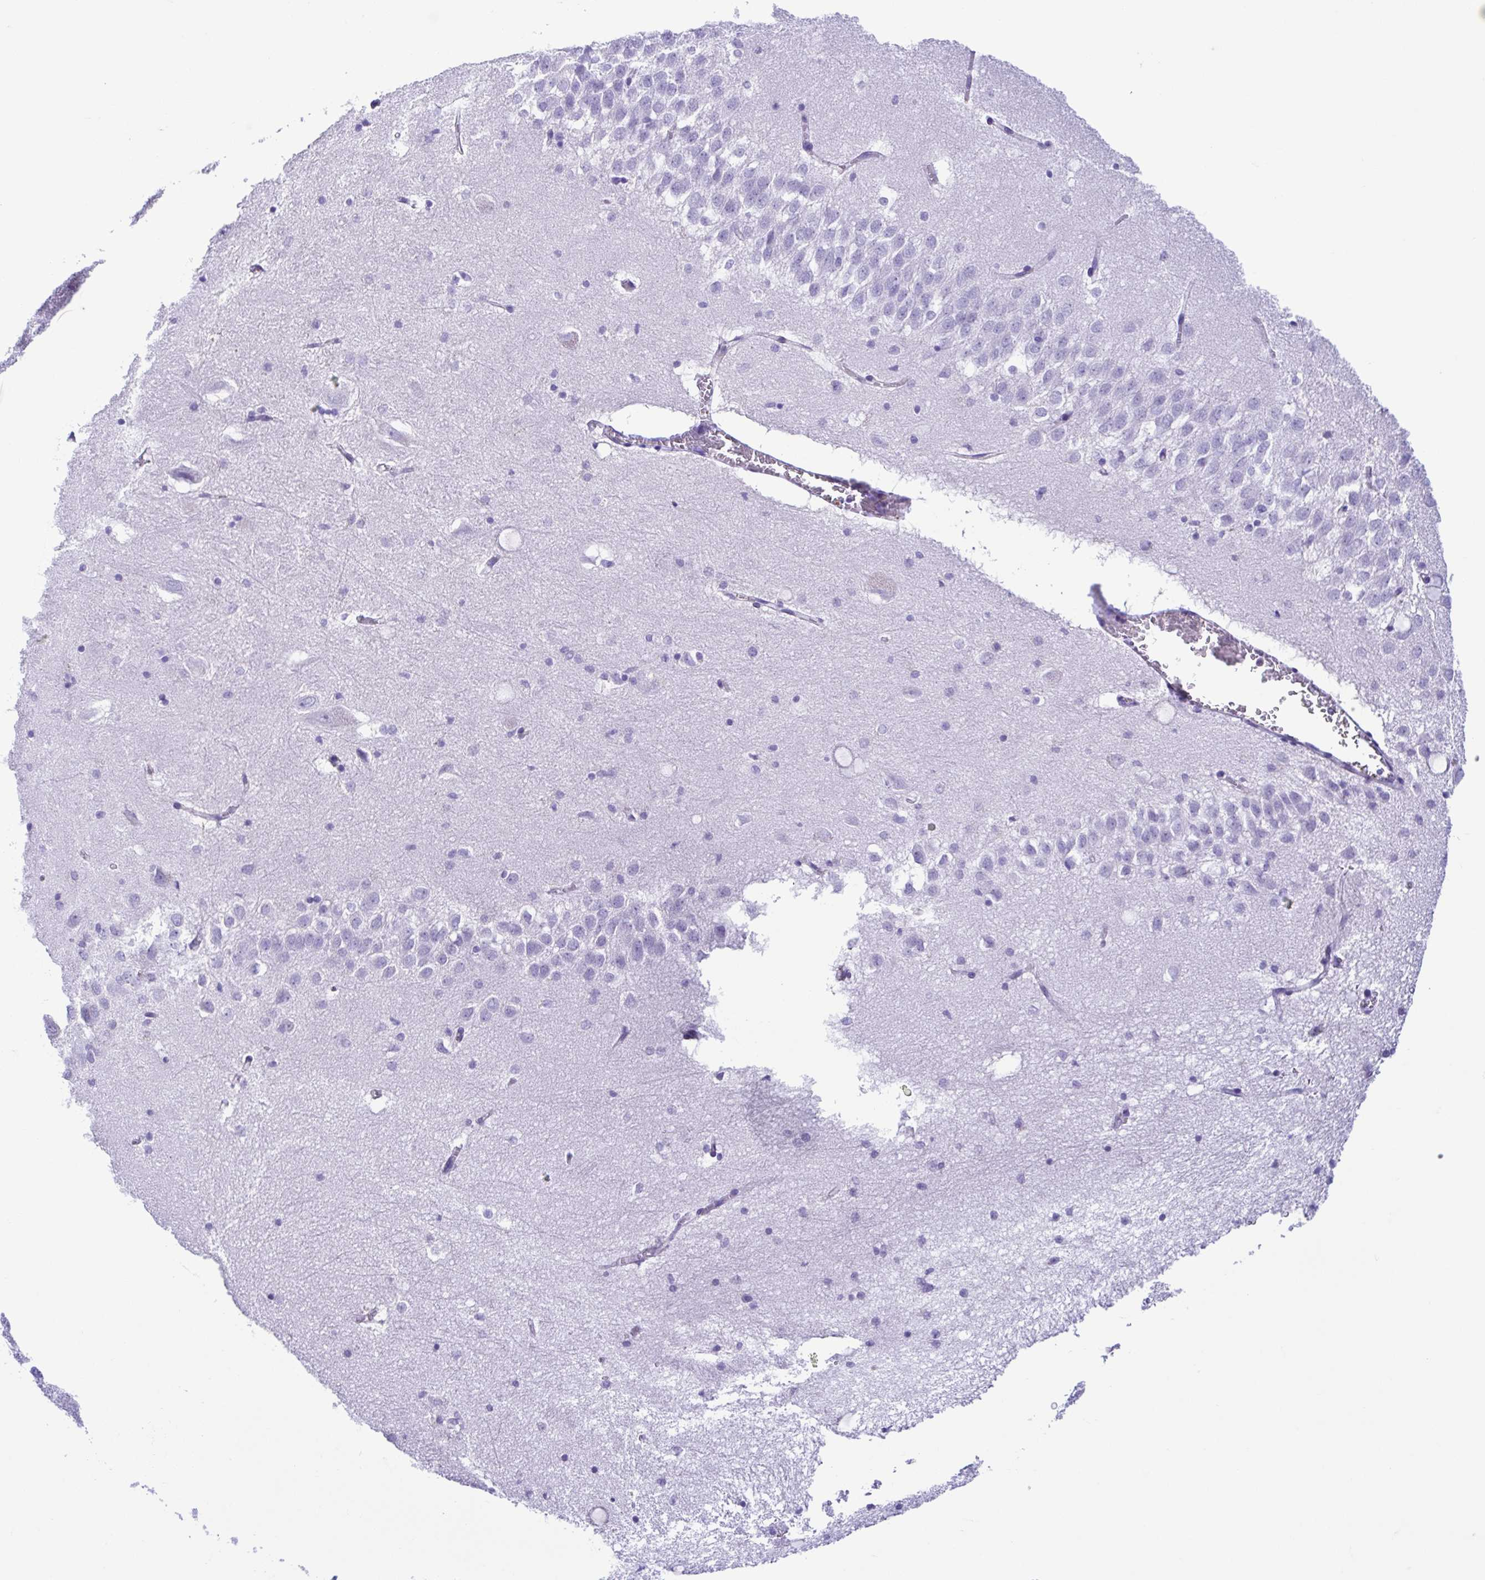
{"staining": {"intensity": "negative", "quantity": "none", "location": "none"}, "tissue": "hippocampus", "cell_type": "Glial cells", "image_type": "normal", "snomed": [{"axis": "morphology", "description": "Normal tissue, NOS"}, {"axis": "topography", "description": "Hippocampus"}], "caption": "DAB (3,3'-diaminobenzidine) immunohistochemical staining of unremarkable human hippocampus displays no significant staining in glial cells. Nuclei are stained in blue.", "gene": "CYP11B1", "patient": {"sex": "male", "age": 58}}